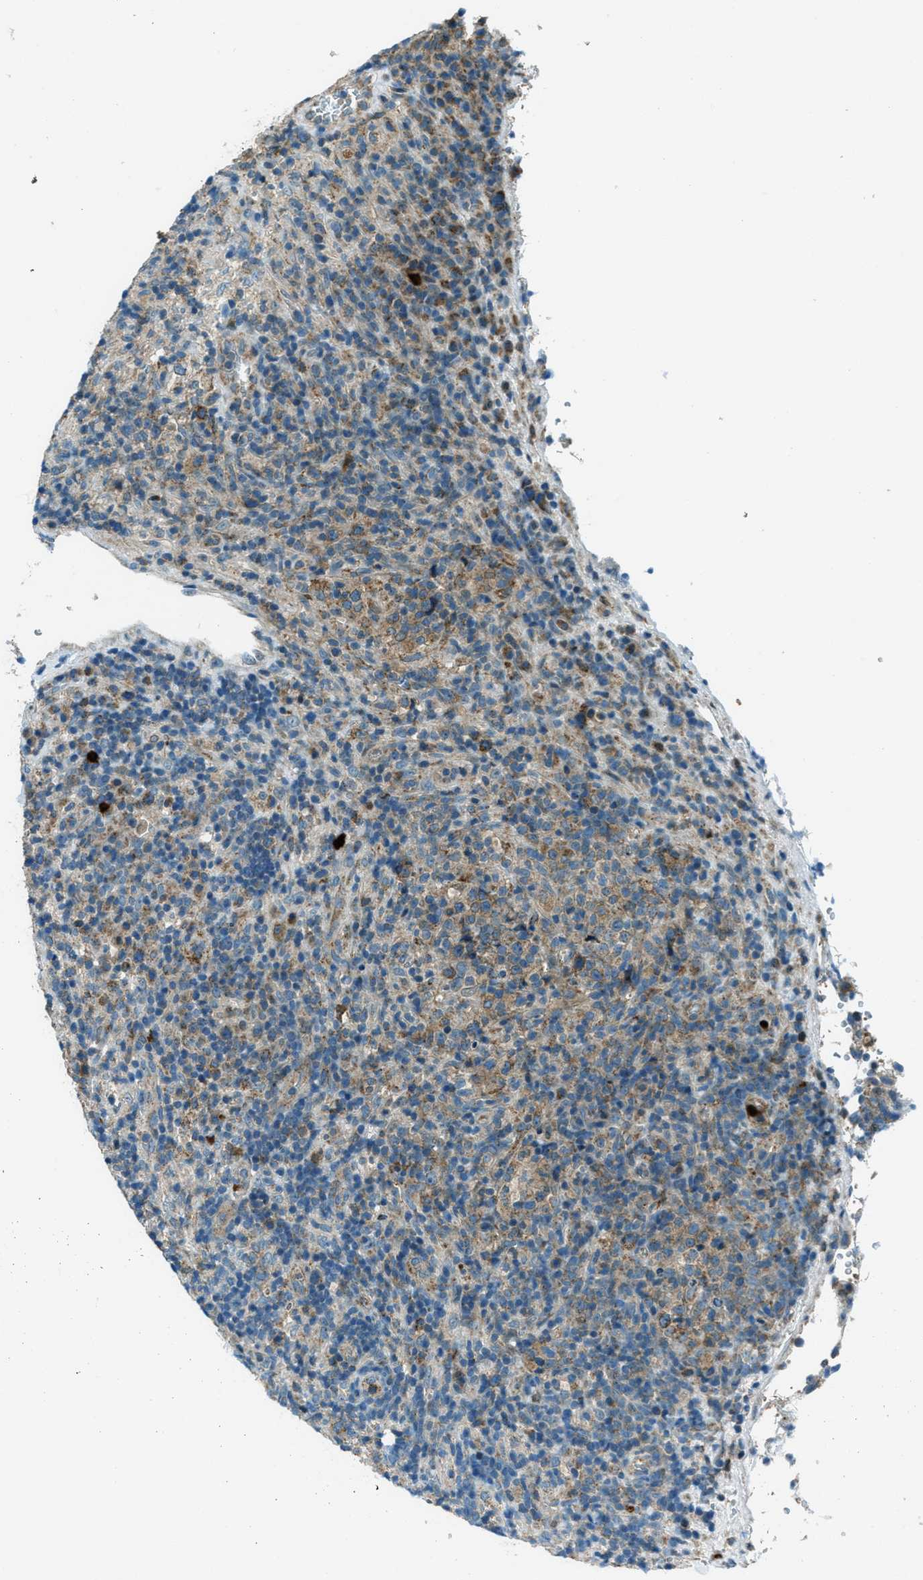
{"staining": {"intensity": "moderate", "quantity": "25%-75%", "location": "cytoplasmic/membranous"}, "tissue": "lymphoma", "cell_type": "Tumor cells", "image_type": "cancer", "snomed": [{"axis": "morphology", "description": "Malignant lymphoma, non-Hodgkin's type, High grade"}, {"axis": "topography", "description": "Lymph node"}], "caption": "Moderate cytoplasmic/membranous staining for a protein is seen in about 25%-75% of tumor cells of lymphoma using immunohistochemistry.", "gene": "FAR1", "patient": {"sex": "female", "age": 76}}